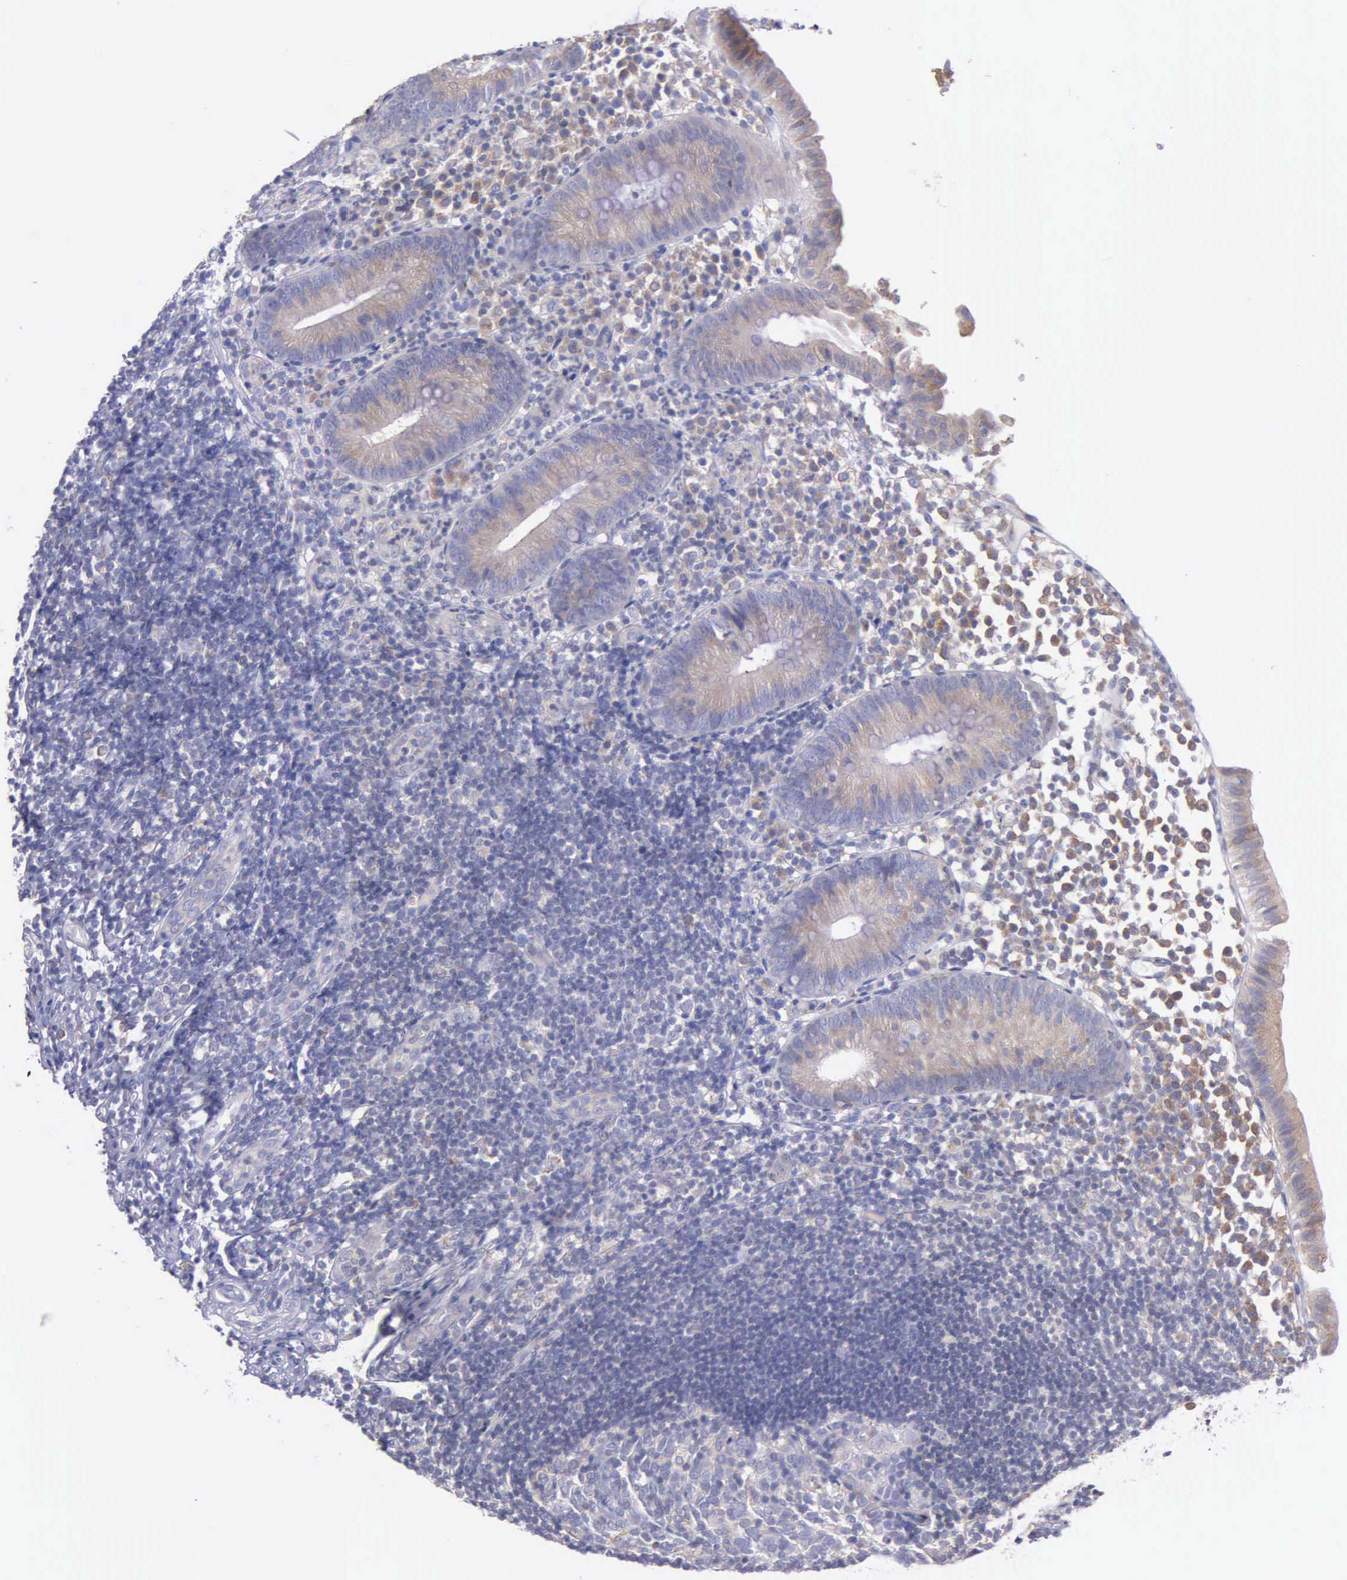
{"staining": {"intensity": "weak", "quantity": ">75%", "location": "cytoplasmic/membranous"}, "tissue": "appendix", "cell_type": "Glandular cells", "image_type": "normal", "snomed": [{"axis": "morphology", "description": "Normal tissue, NOS"}, {"axis": "topography", "description": "Appendix"}], "caption": "Appendix was stained to show a protein in brown. There is low levels of weak cytoplasmic/membranous expression in approximately >75% of glandular cells.", "gene": "CTAGE15", "patient": {"sex": "male", "age": 25}}